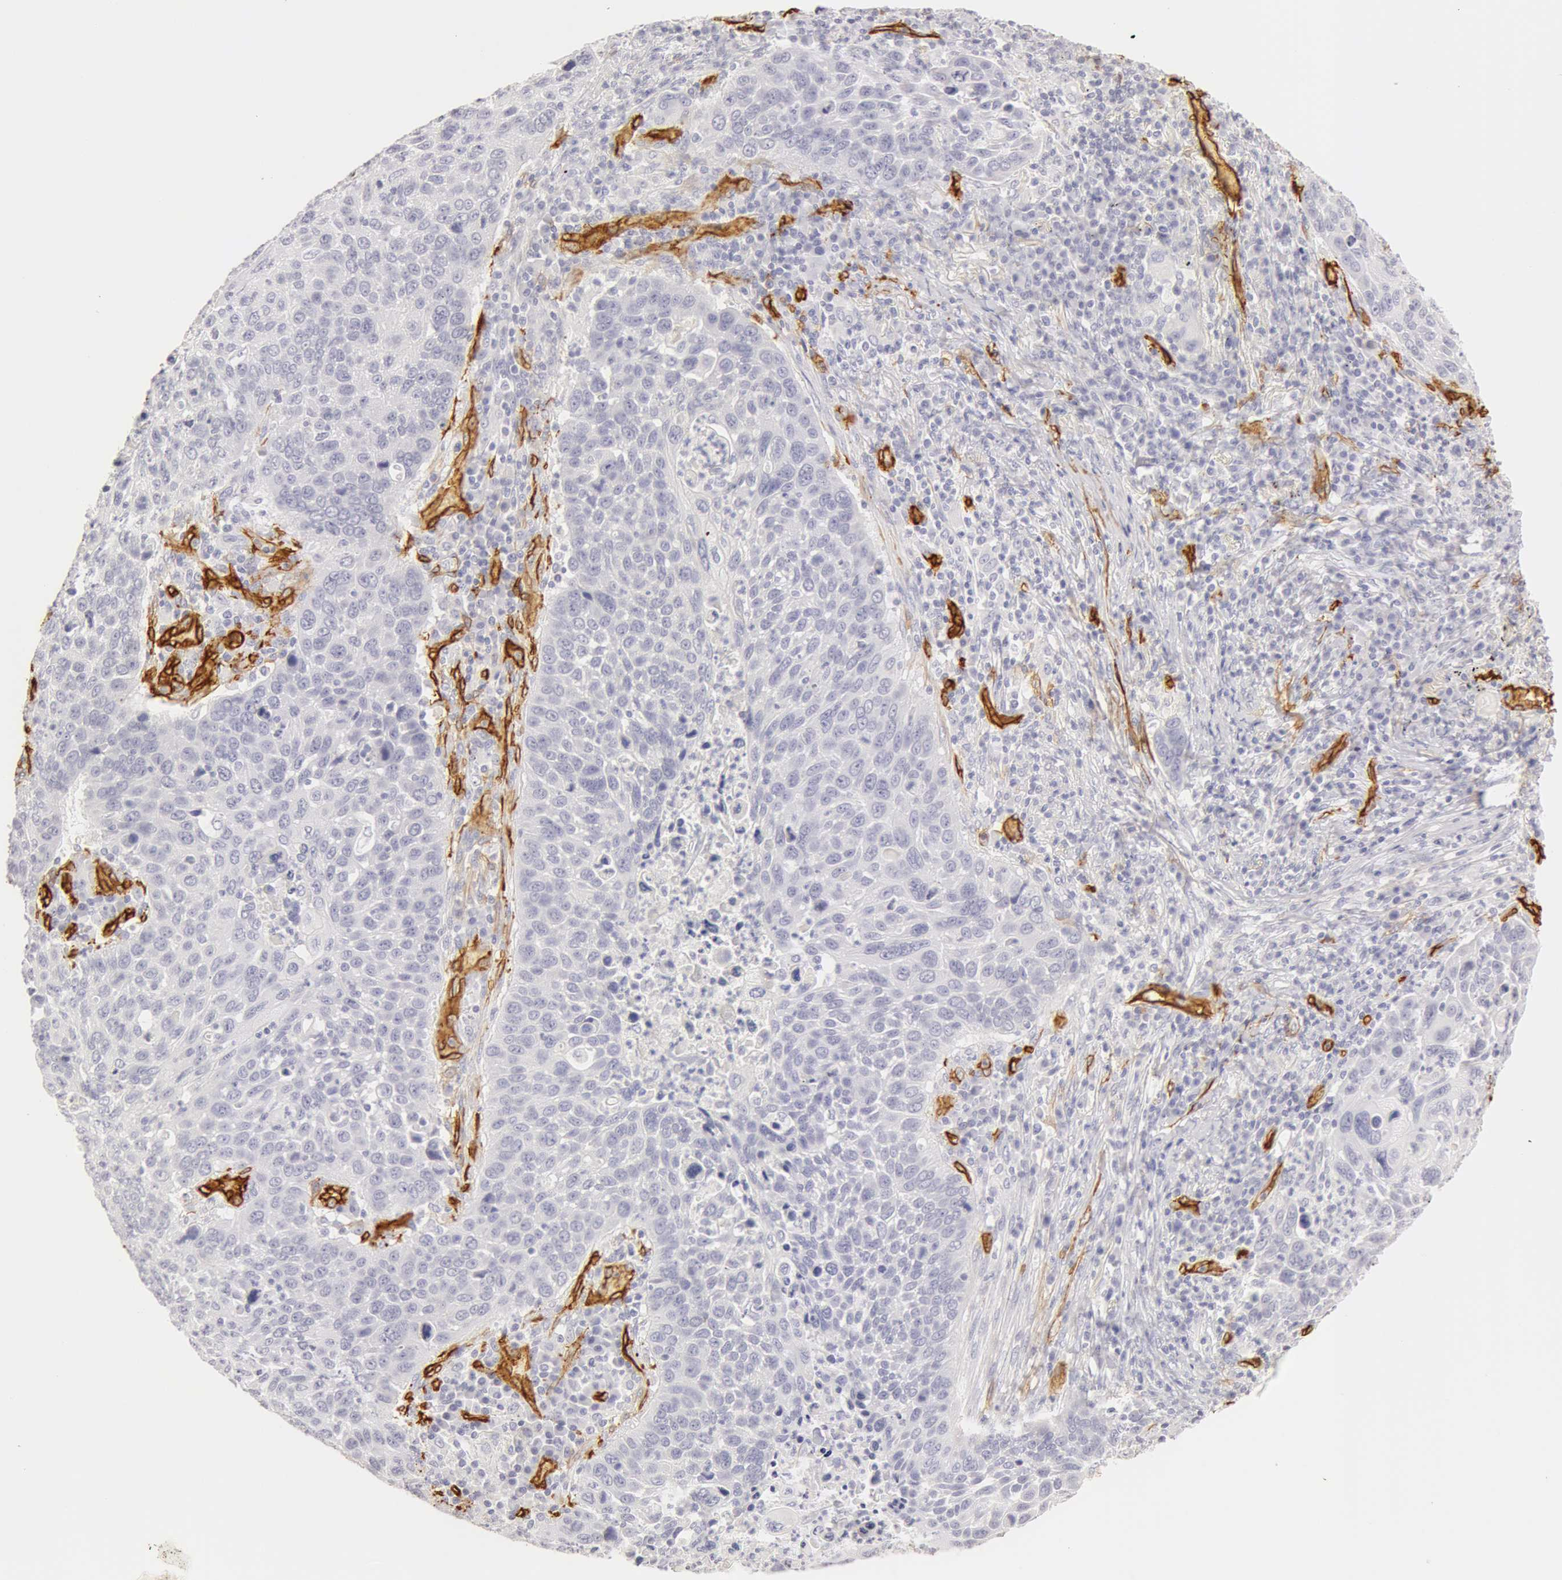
{"staining": {"intensity": "negative", "quantity": "none", "location": "none"}, "tissue": "lung cancer", "cell_type": "Tumor cells", "image_type": "cancer", "snomed": [{"axis": "morphology", "description": "Squamous cell carcinoma, NOS"}, {"axis": "topography", "description": "Lung"}], "caption": "Image shows no significant protein positivity in tumor cells of lung cancer.", "gene": "AQP1", "patient": {"sex": "male", "age": 68}}